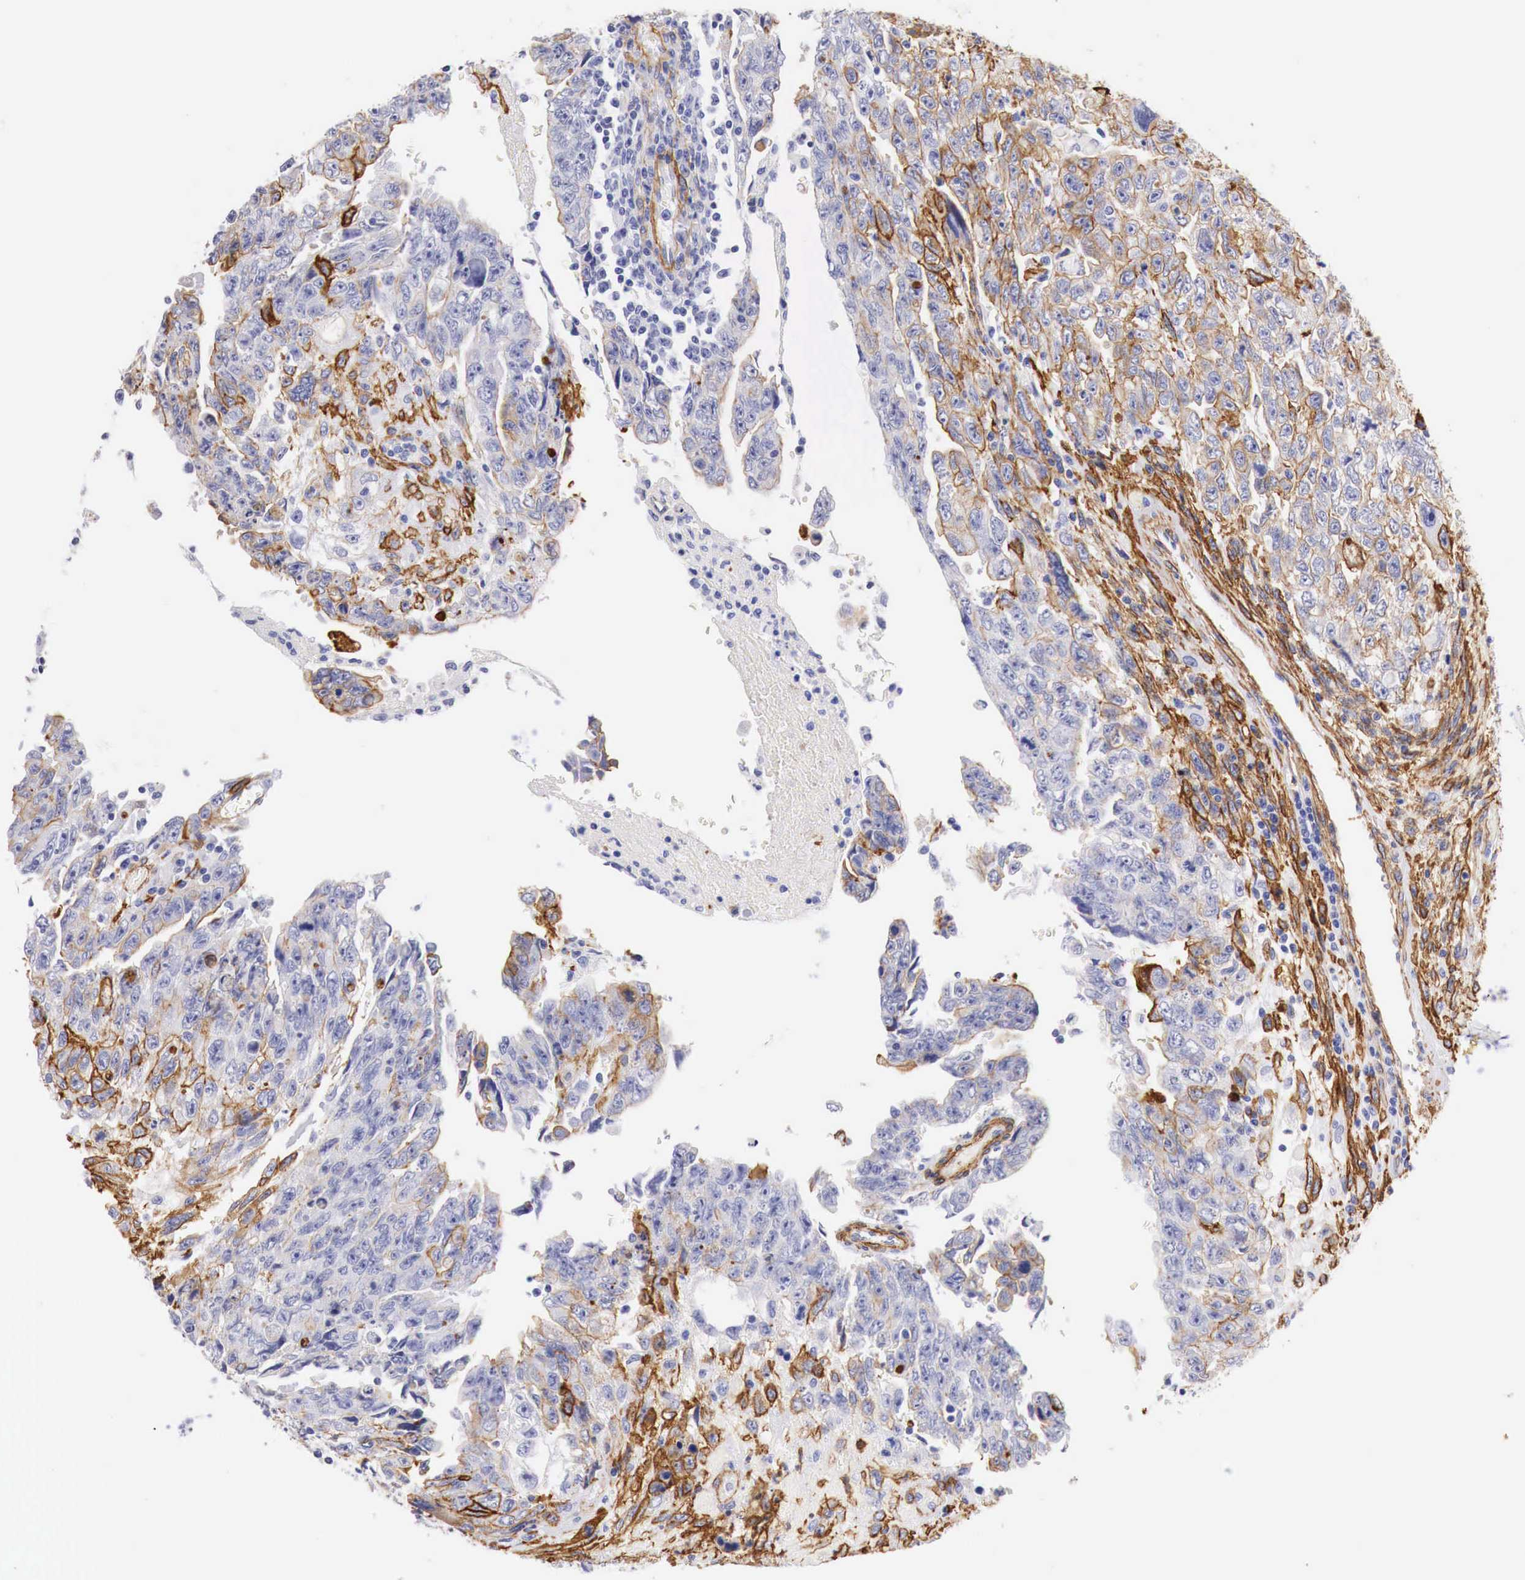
{"staining": {"intensity": "moderate", "quantity": "25%-75%", "location": "cytoplasmic/membranous"}, "tissue": "testis cancer", "cell_type": "Tumor cells", "image_type": "cancer", "snomed": [{"axis": "morphology", "description": "Carcinoma, Embryonal, NOS"}, {"axis": "topography", "description": "Testis"}], "caption": "A brown stain labels moderate cytoplasmic/membranous positivity of a protein in testis cancer (embryonal carcinoma) tumor cells. Nuclei are stained in blue.", "gene": "TPM1", "patient": {"sex": "male", "age": 28}}